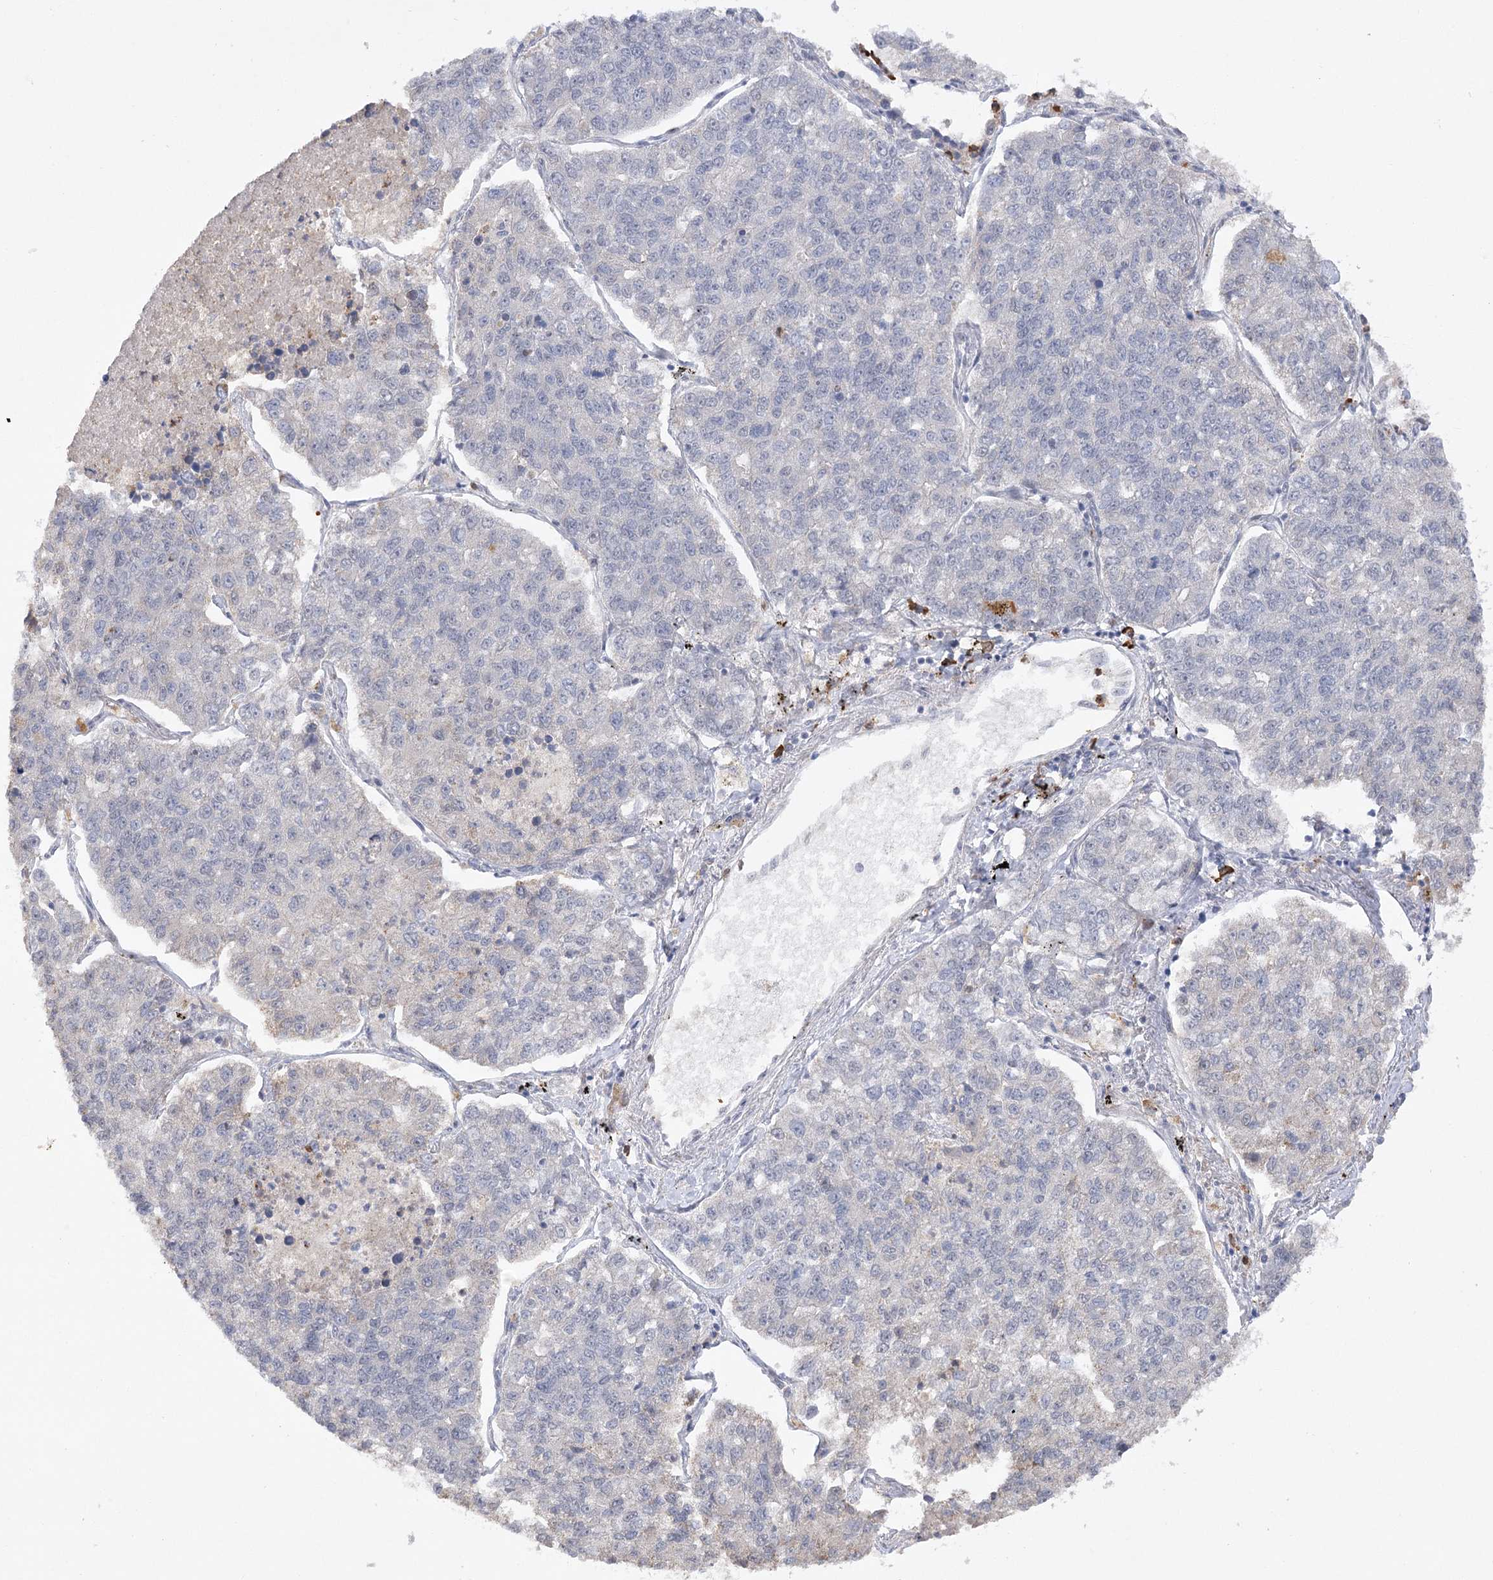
{"staining": {"intensity": "negative", "quantity": "none", "location": "none"}, "tissue": "lung cancer", "cell_type": "Tumor cells", "image_type": "cancer", "snomed": [{"axis": "morphology", "description": "Adenocarcinoma, NOS"}, {"axis": "topography", "description": "Lung"}], "caption": "A micrograph of human adenocarcinoma (lung) is negative for staining in tumor cells. Brightfield microscopy of immunohistochemistry (IHC) stained with DAB (brown) and hematoxylin (blue), captured at high magnification.", "gene": "PYROXD1", "patient": {"sex": "male", "age": 49}}